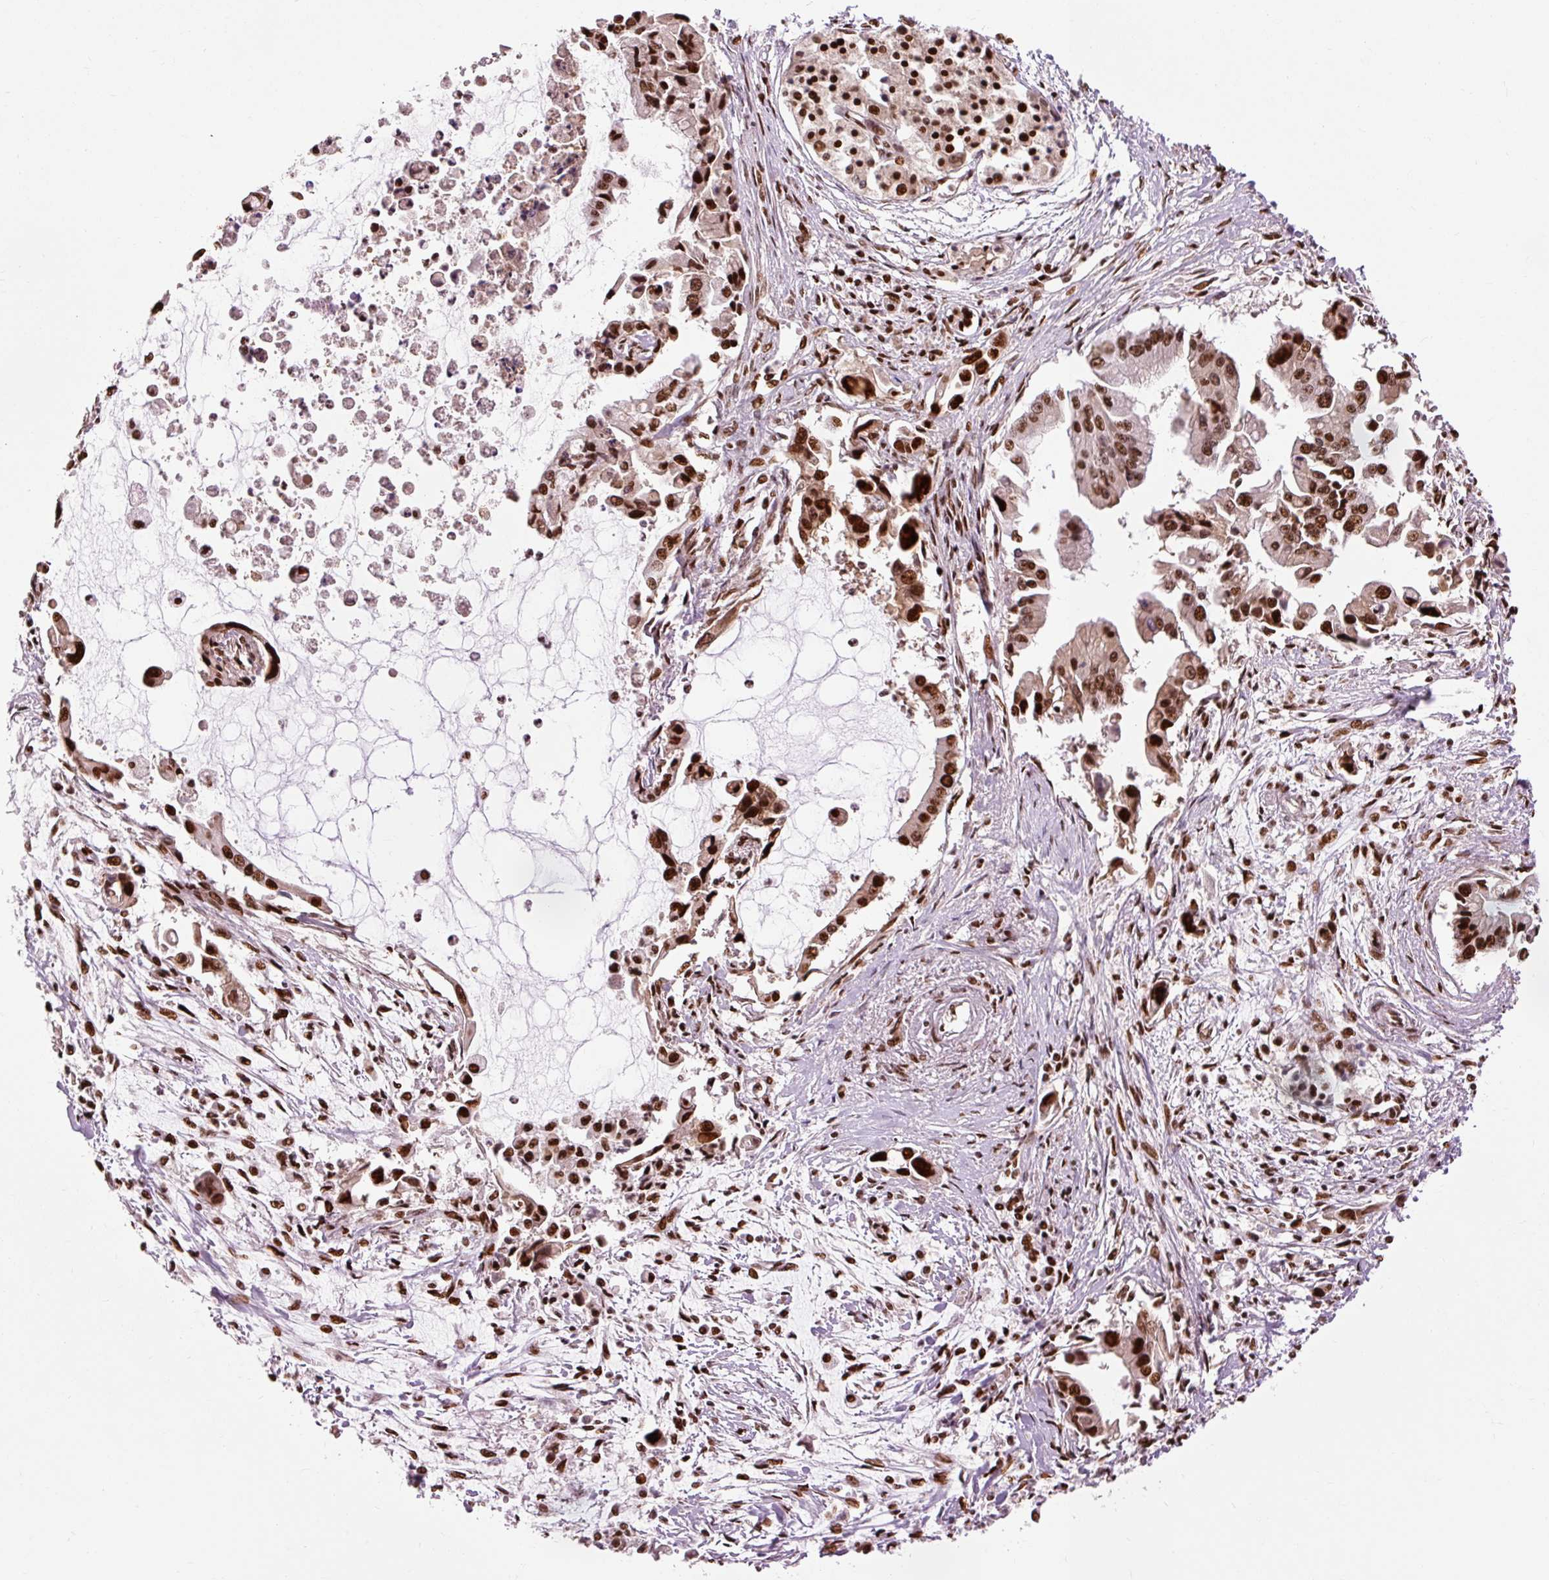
{"staining": {"intensity": "strong", "quantity": ">75%", "location": "nuclear"}, "tissue": "pancreatic cancer", "cell_type": "Tumor cells", "image_type": "cancer", "snomed": [{"axis": "morphology", "description": "Adenocarcinoma, NOS"}, {"axis": "topography", "description": "Pancreas"}], "caption": "A brown stain highlights strong nuclear expression of a protein in adenocarcinoma (pancreatic) tumor cells.", "gene": "ZBTB44", "patient": {"sex": "male", "age": 84}}